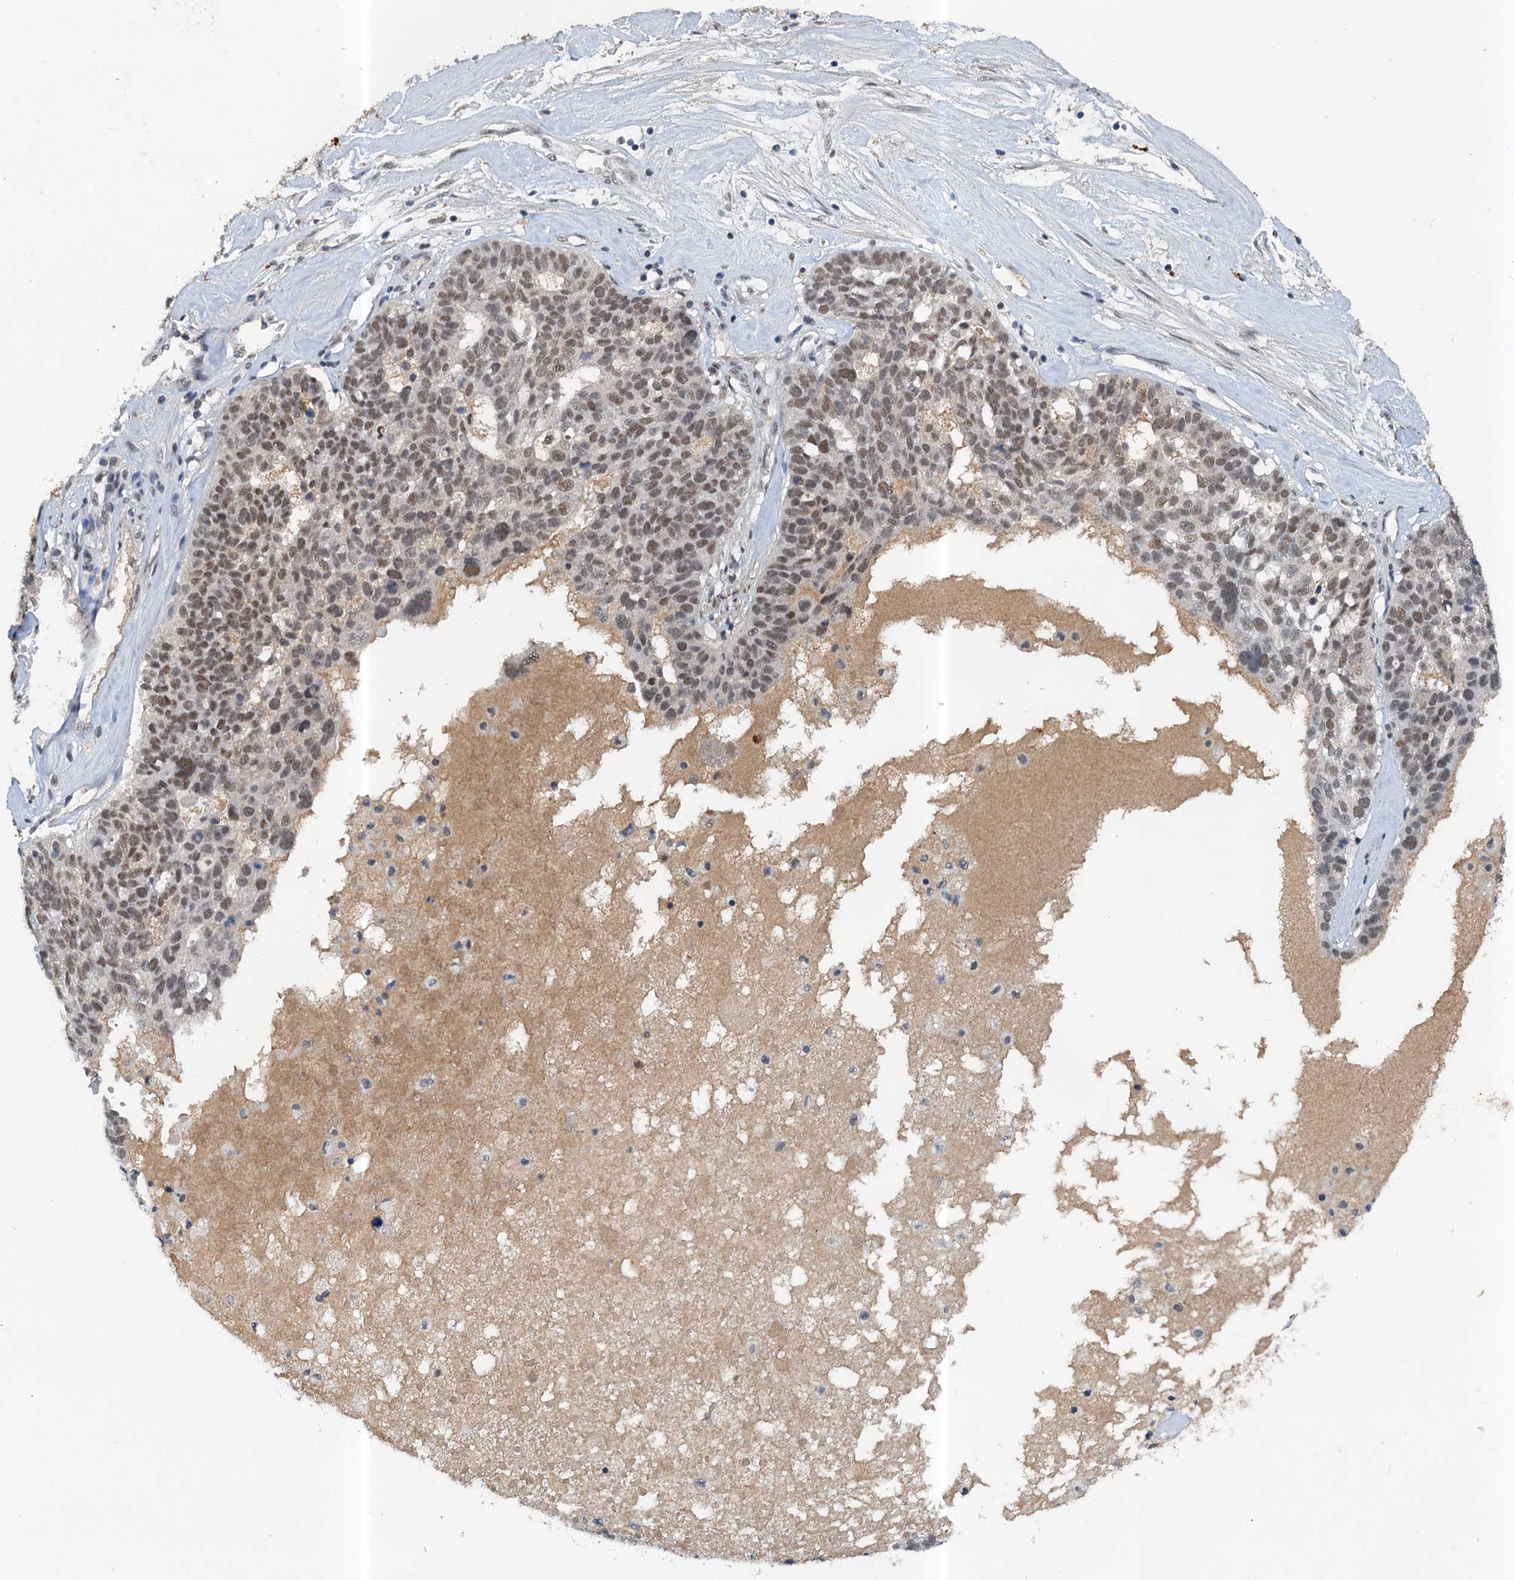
{"staining": {"intensity": "moderate", "quantity": "25%-75%", "location": "nuclear"}, "tissue": "ovarian cancer", "cell_type": "Tumor cells", "image_type": "cancer", "snomed": [{"axis": "morphology", "description": "Cystadenocarcinoma, serous, NOS"}, {"axis": "topography", "description": "Ovary"}], "caption": "Ovarian cancer tissue exhibits moderate nuclear positivity in about 25%-75% of tumor cells", "gene": "CSTF3", "patient": {"sex": "female", "age": 59}}